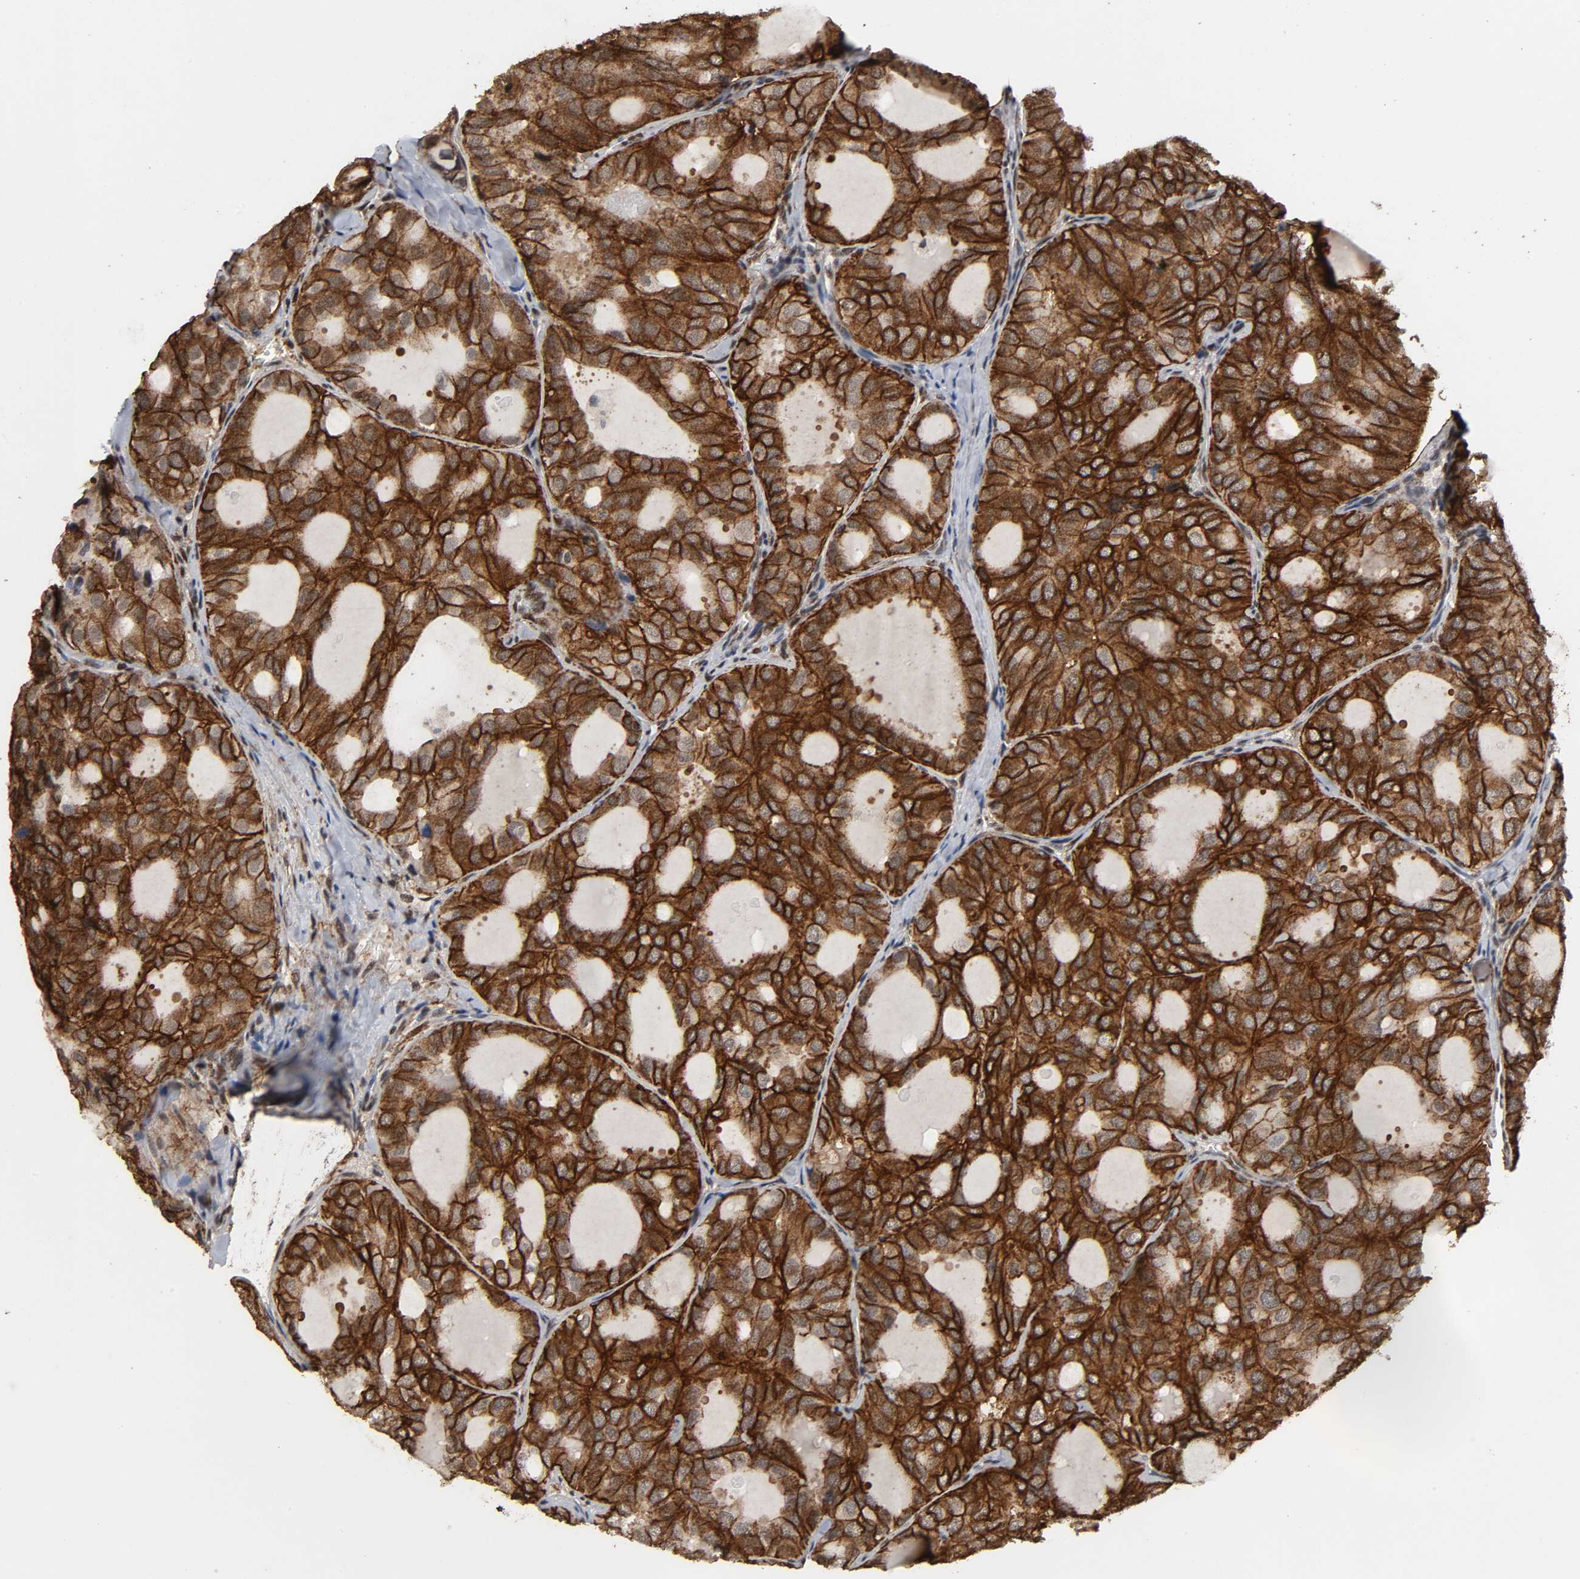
{"staining": {"intensity": "moderate", "quantity": ">75%", "location": "cytoplasmic/membranous"}, "tissue": "thyroid cancer", "cell_type": "Tumor cells", "image_type": "cancer", "snomed": [{"axis": "morphology", "description": "Follicular adenoma carcinoma, NOS"}, {"axis": "topography", "description": "Thyroid gland"}], "caption": "Brown immunohistochemical staining in human thyroid follicular adenoma carcinoma shows moderate cytoplasmic/membranous staining in about >75% of tumor cells.", "gene": "AHNAK2", "patient": {"sex": "male", "age": 75}}